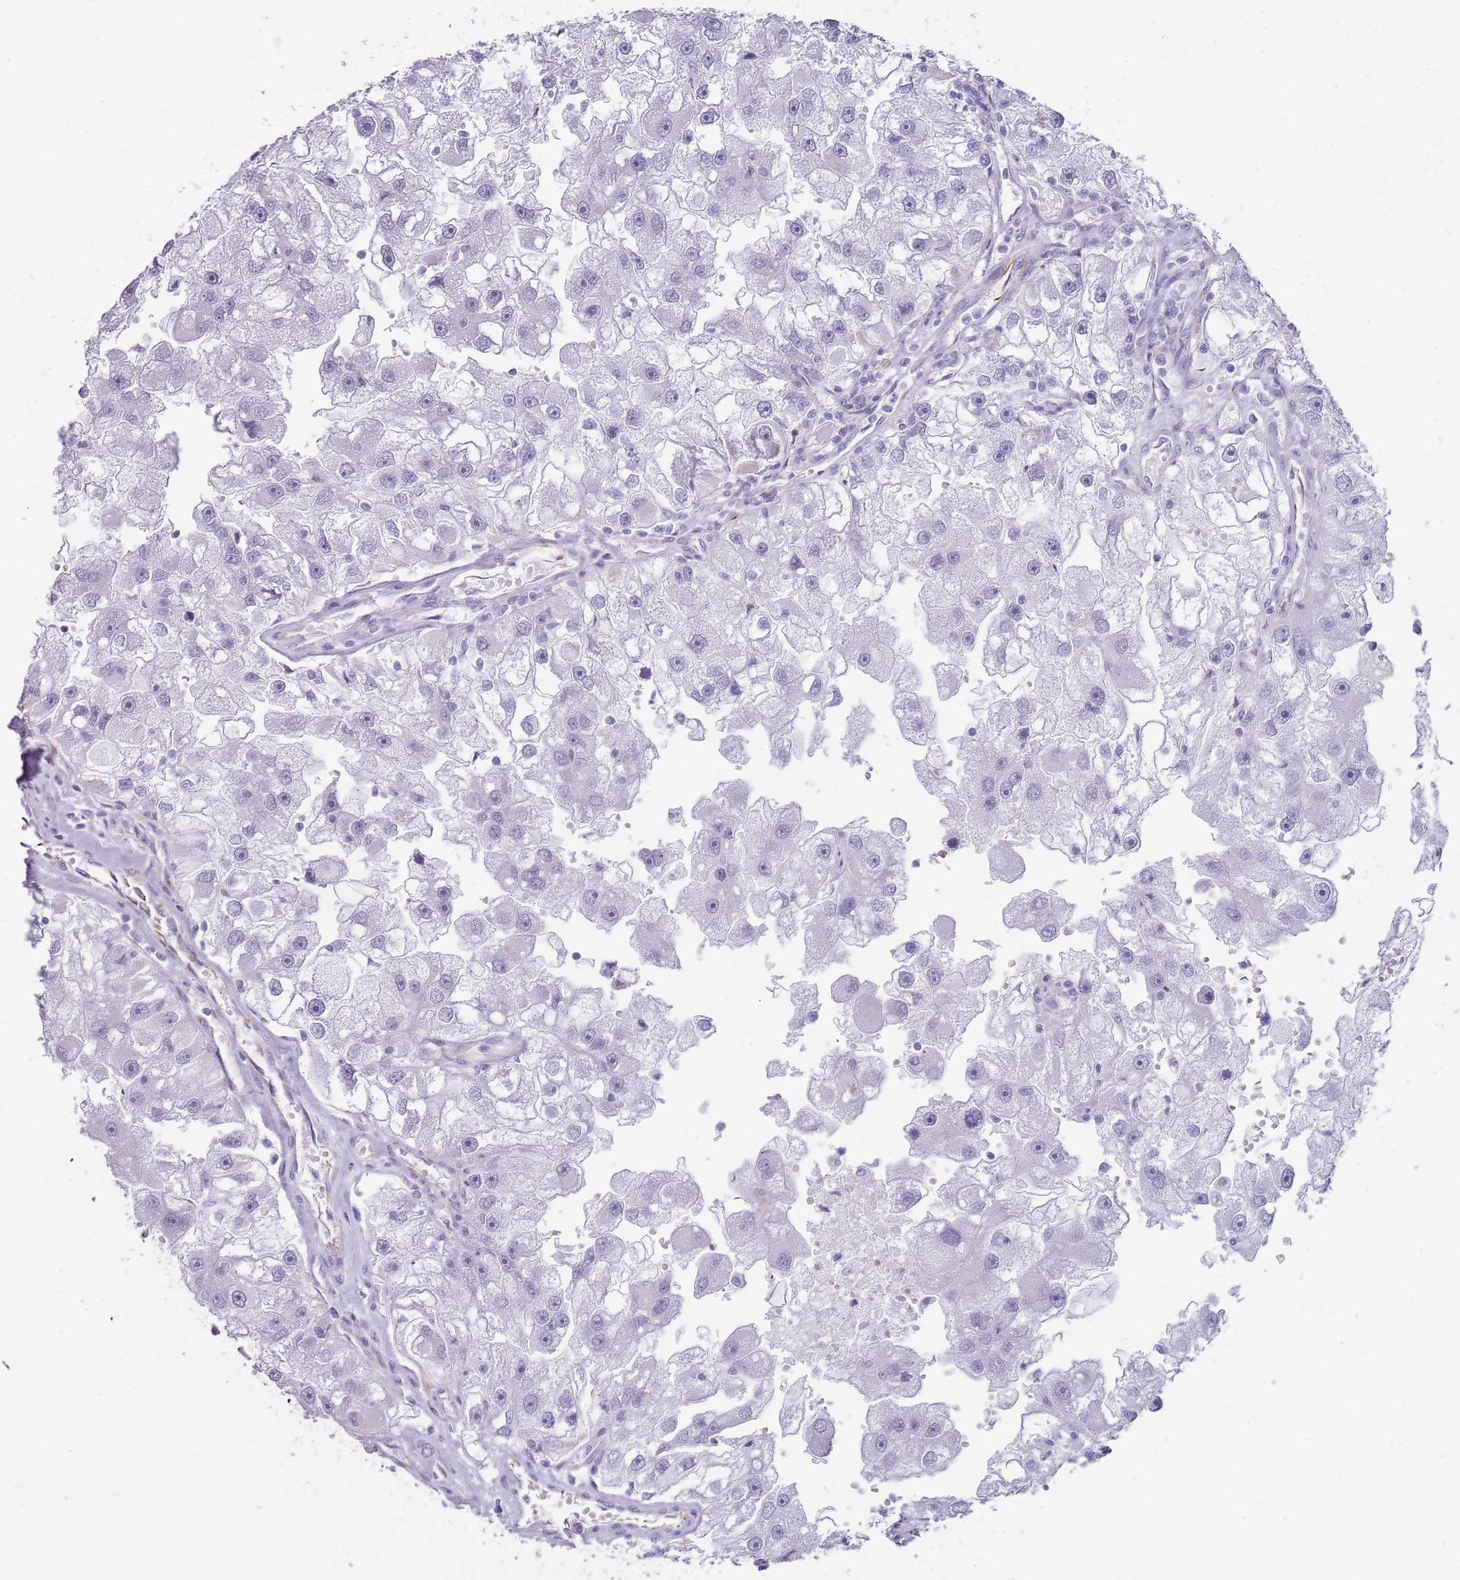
{"staining": {"intensity": "negative", "quantity": "none", "location": "none"}, "tissue": "renal cancer", "cell_type": "Tumor cells", "image_type": "cancer", "snomed": [{"axis": "morphology", "description": "Adenocarcinoma, NOS"}, {"axis": "topography", "description": "Kidney"}], "caption": "High power microscopy photomicrograph of an immunohistochemistry (IHC) photomicrograph of renal cancer (adenocarcinoma), revealing no significant positivity in tumor cells.", "gene": "NBPF3", "patient": {"sex": "male", "age": 63}}